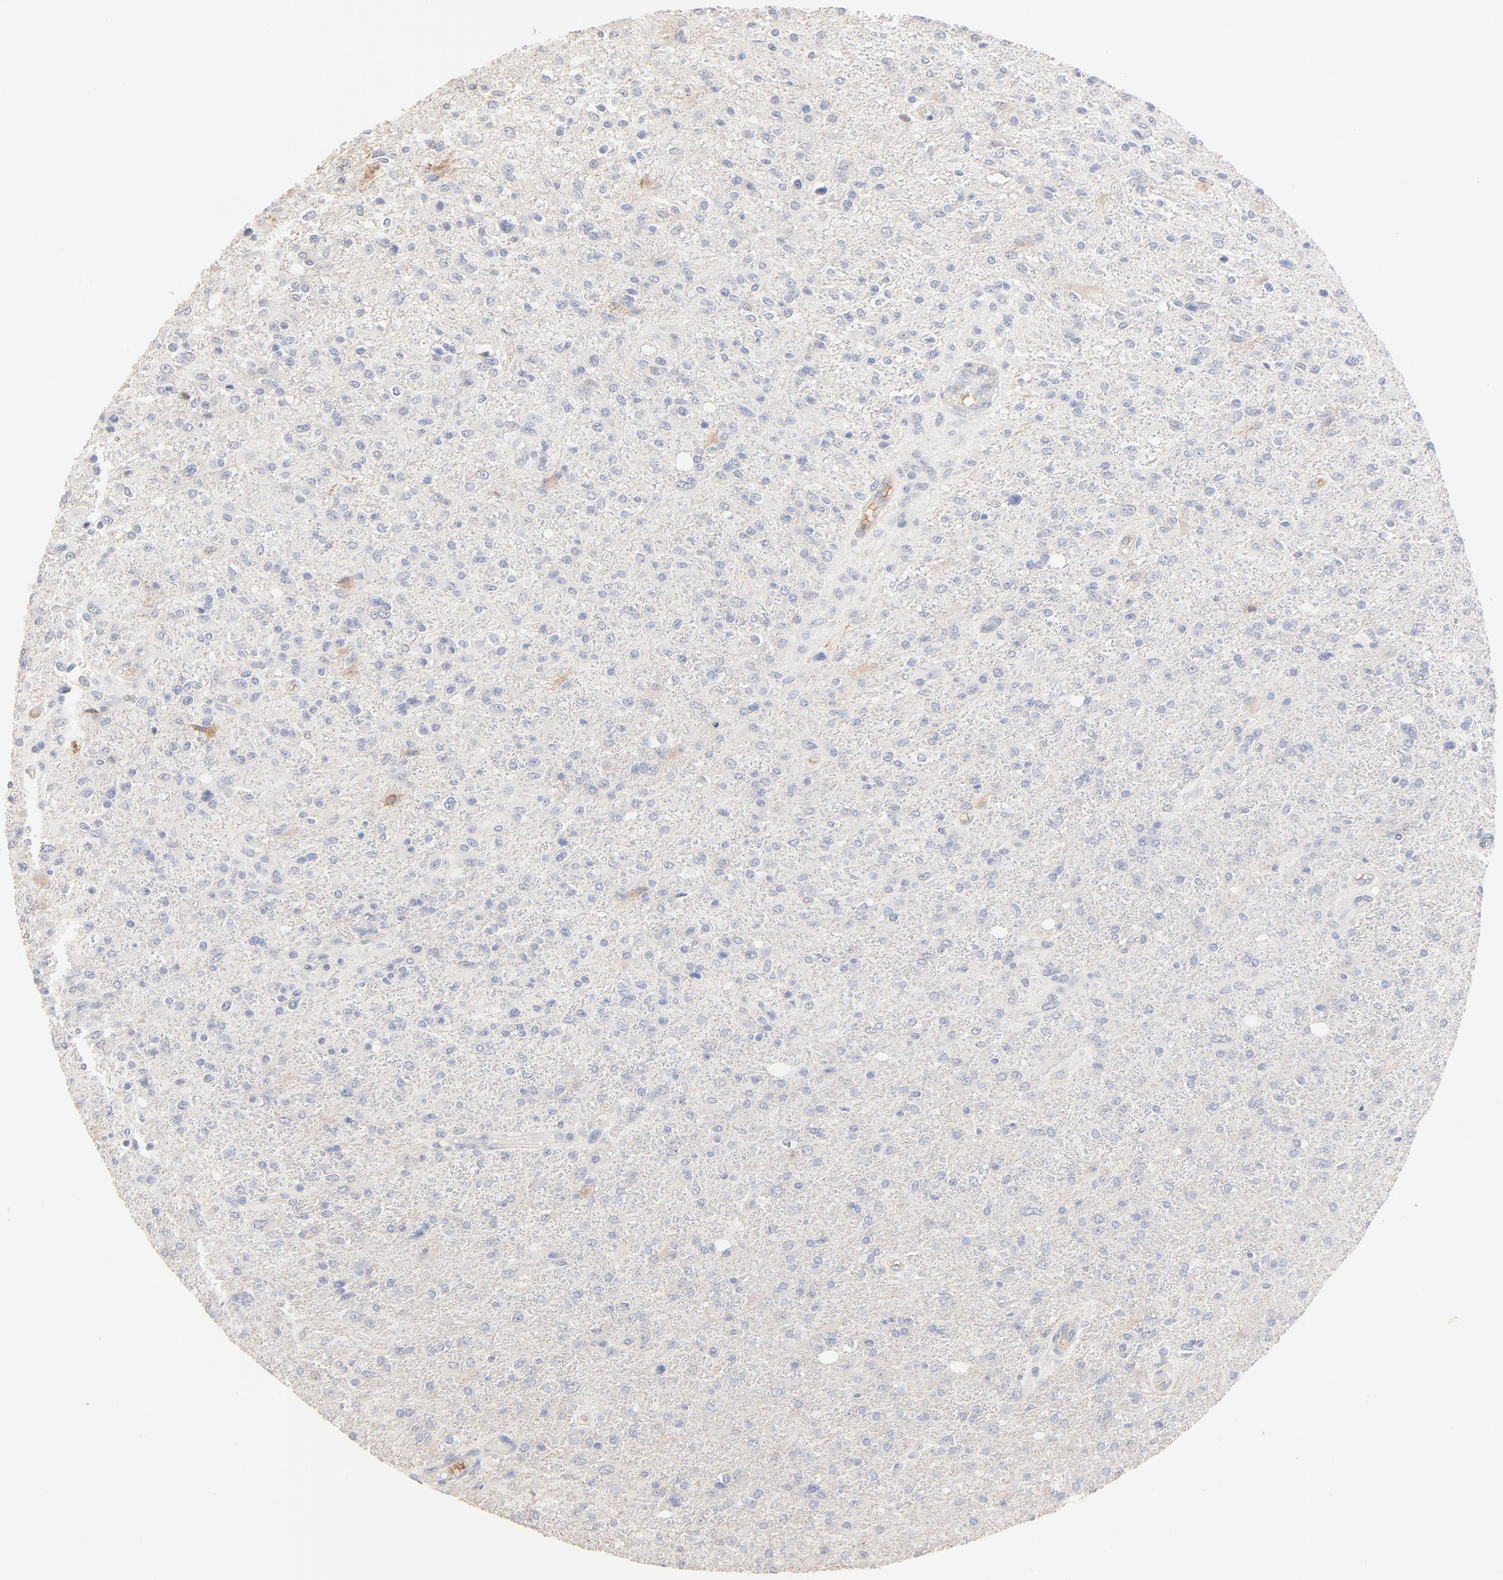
{"staining": {"intensity": "negative", "quantity": "none", "location": "none"}, "tissue": "glioma", "cell_type": "Tumor cells", "image_type": "cancer", "snomed": [{"axis": "morphology", "description": "Glioma, malignant, High grade"}, {"axis": "topography", "description": "Cerebral cortex"}], "caption": "The histopathology image reveals no significant expression in tumor cells of malignant glioma (high-grade).", "gene": "SPTB", "patient": {"sex": "male", "age": 76}}